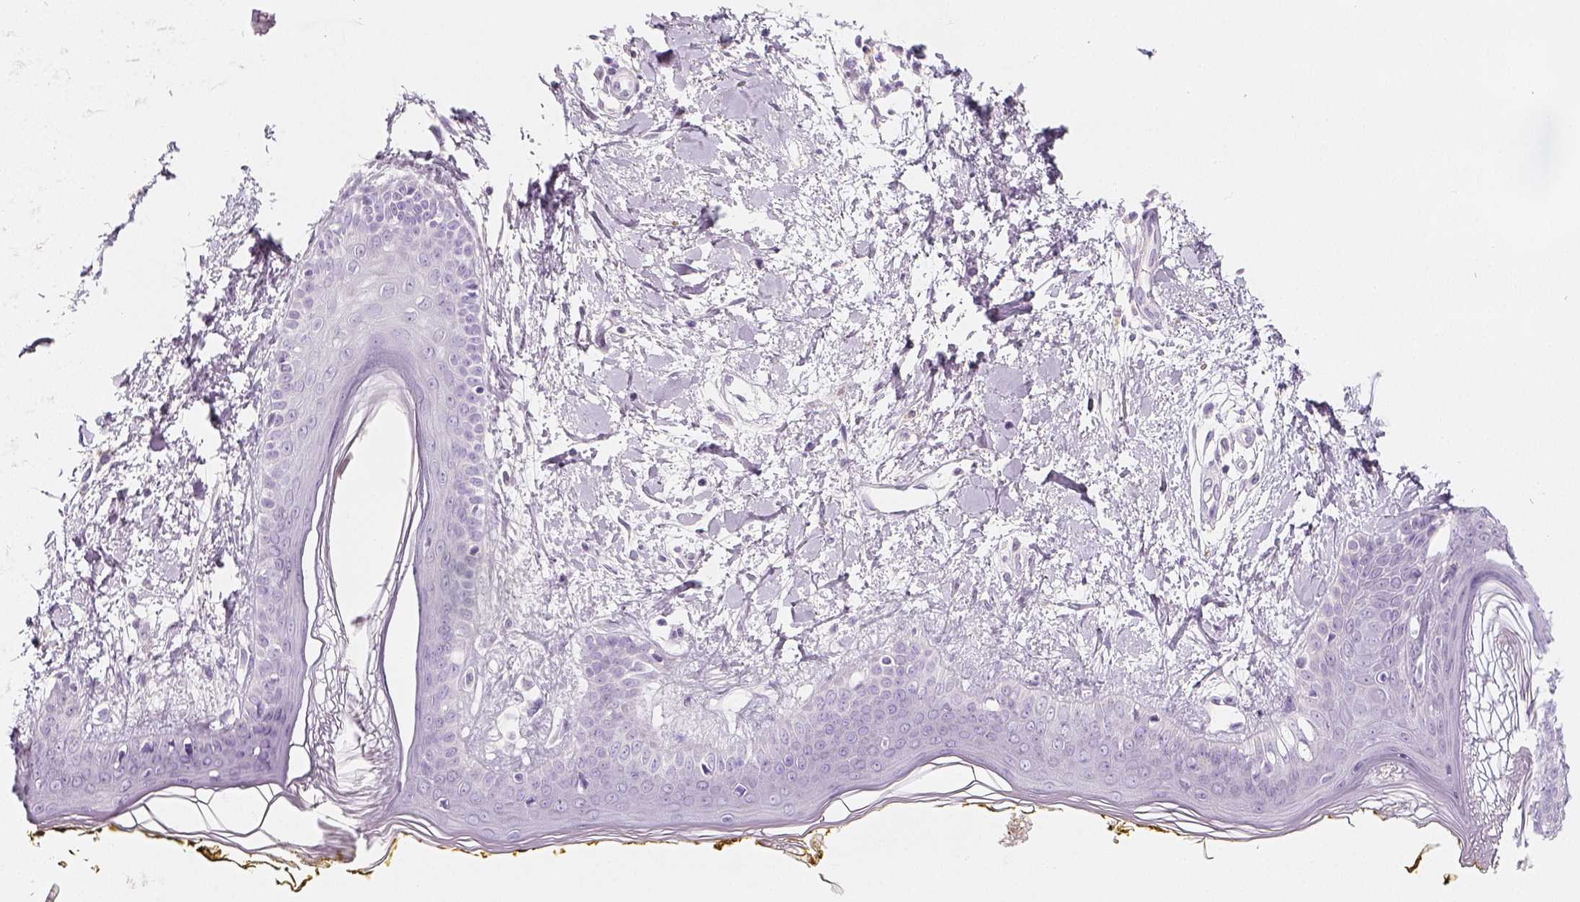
{"staining": {"intensity": "negative", "quantity": "none", "location": "none"}, "tissue": "skin", "cell_type": "Fibroblasts", "image_type": "normal", "snomed": [{"axis": "morphology", "description": "Normal tissue, NOS"}, {"axis": "topography", "description": "Skin"}], "caption": "Immunohistochemistry (IHC) micrograph of normal human skin stained for a protein (brown), which reveals no positivity in fibroblasts. The staining was performed using DAB to visualize the protein expression in brown, while the nuclei were stained in blue with hematoxylin (Magnification: 20x).", "gene": "NECAB2", "patient": {"sex": "female", "age": 34}}